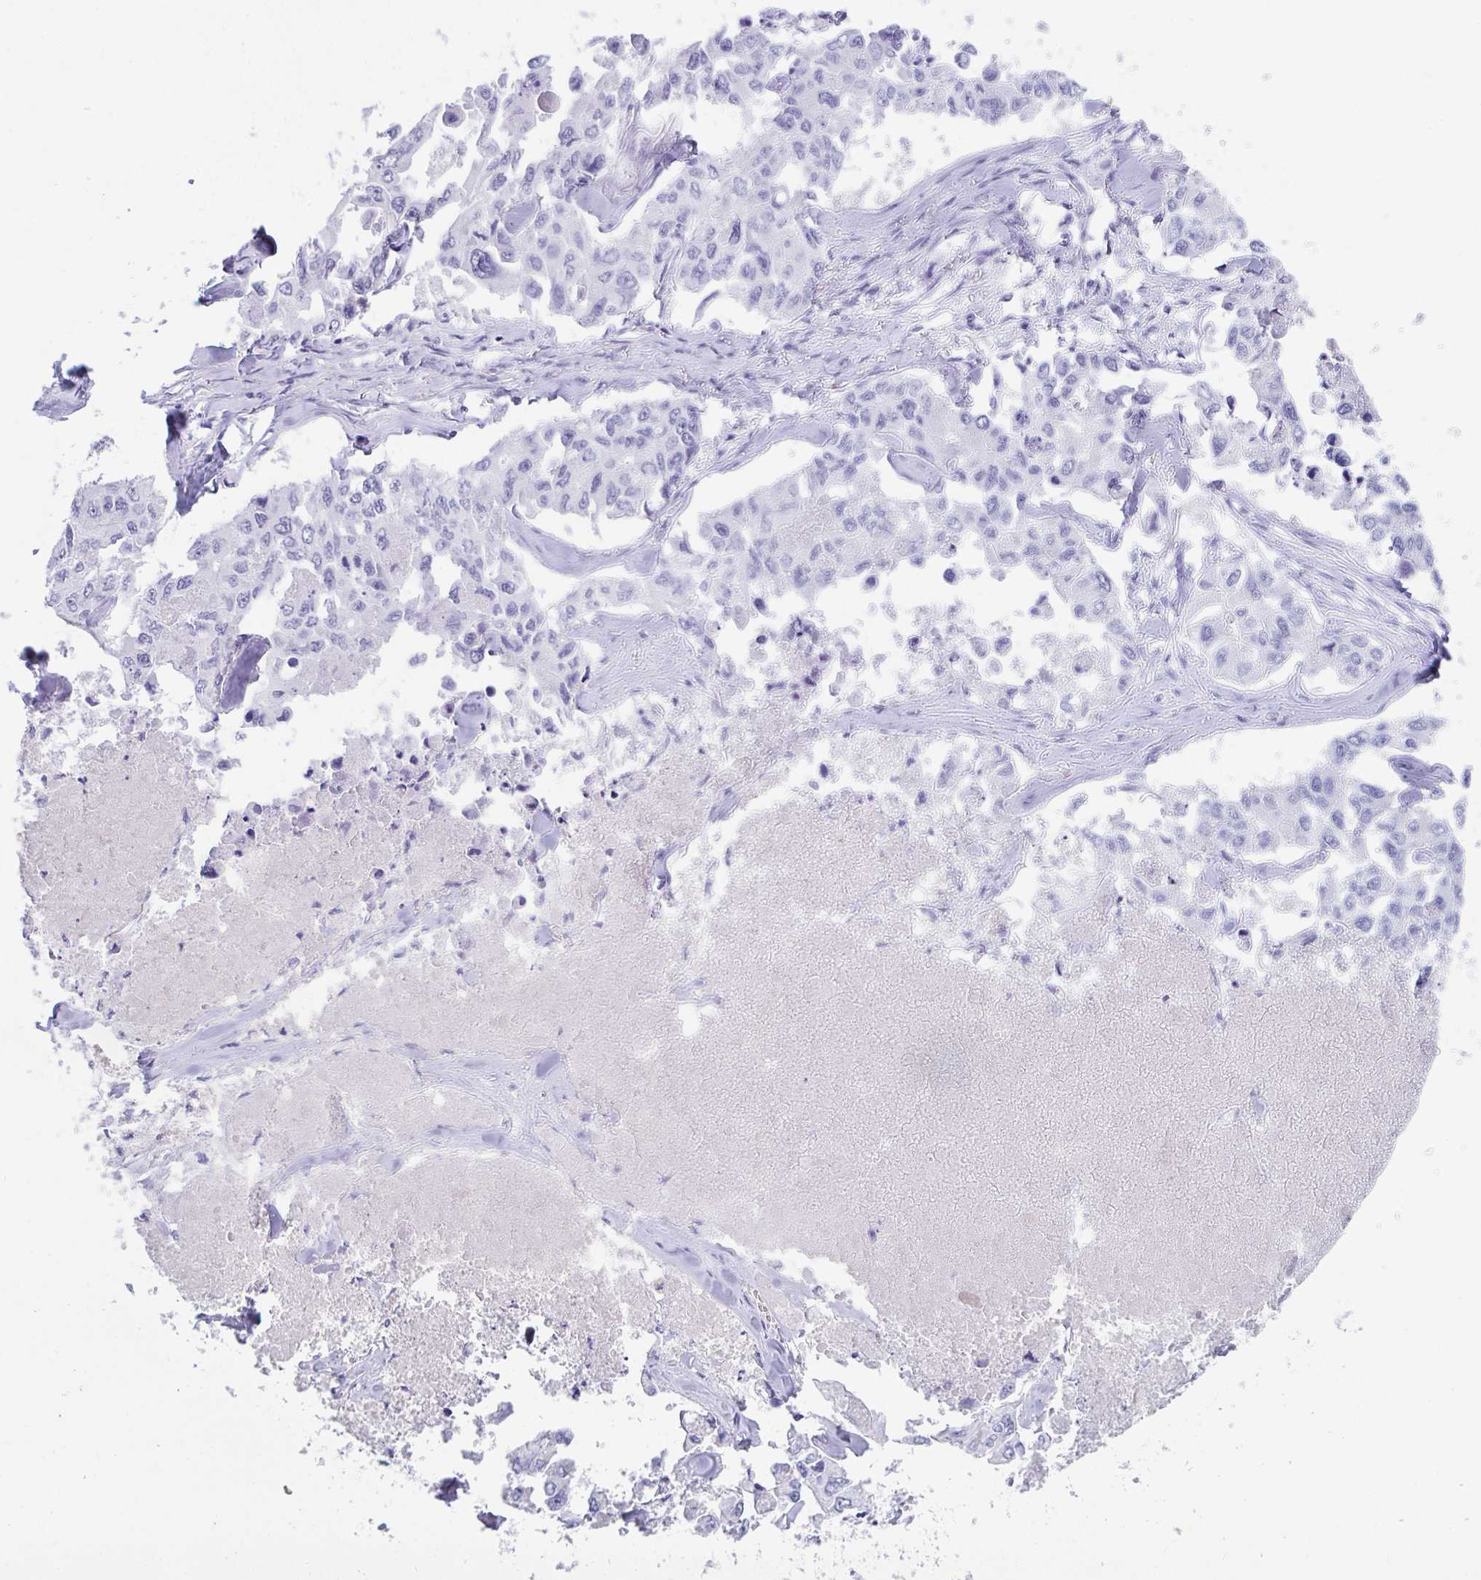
{"staining": {"intensity": "negative", "quantity": "none", "location": "none"}, "tissue": "lung cancer", "cell_type": "Tumor cells", "image_type": "cancer", "snomed": [{"axis": "morphology", "description": "Adenocarcinoma, NOS"}, {"axis": "topography", "description": "Lung"}], "caption": "Tumor cells show no significant expression in lung cancer.", "gene": "PLA2G1B", "patient": {"sex": "male", "age": 64}}